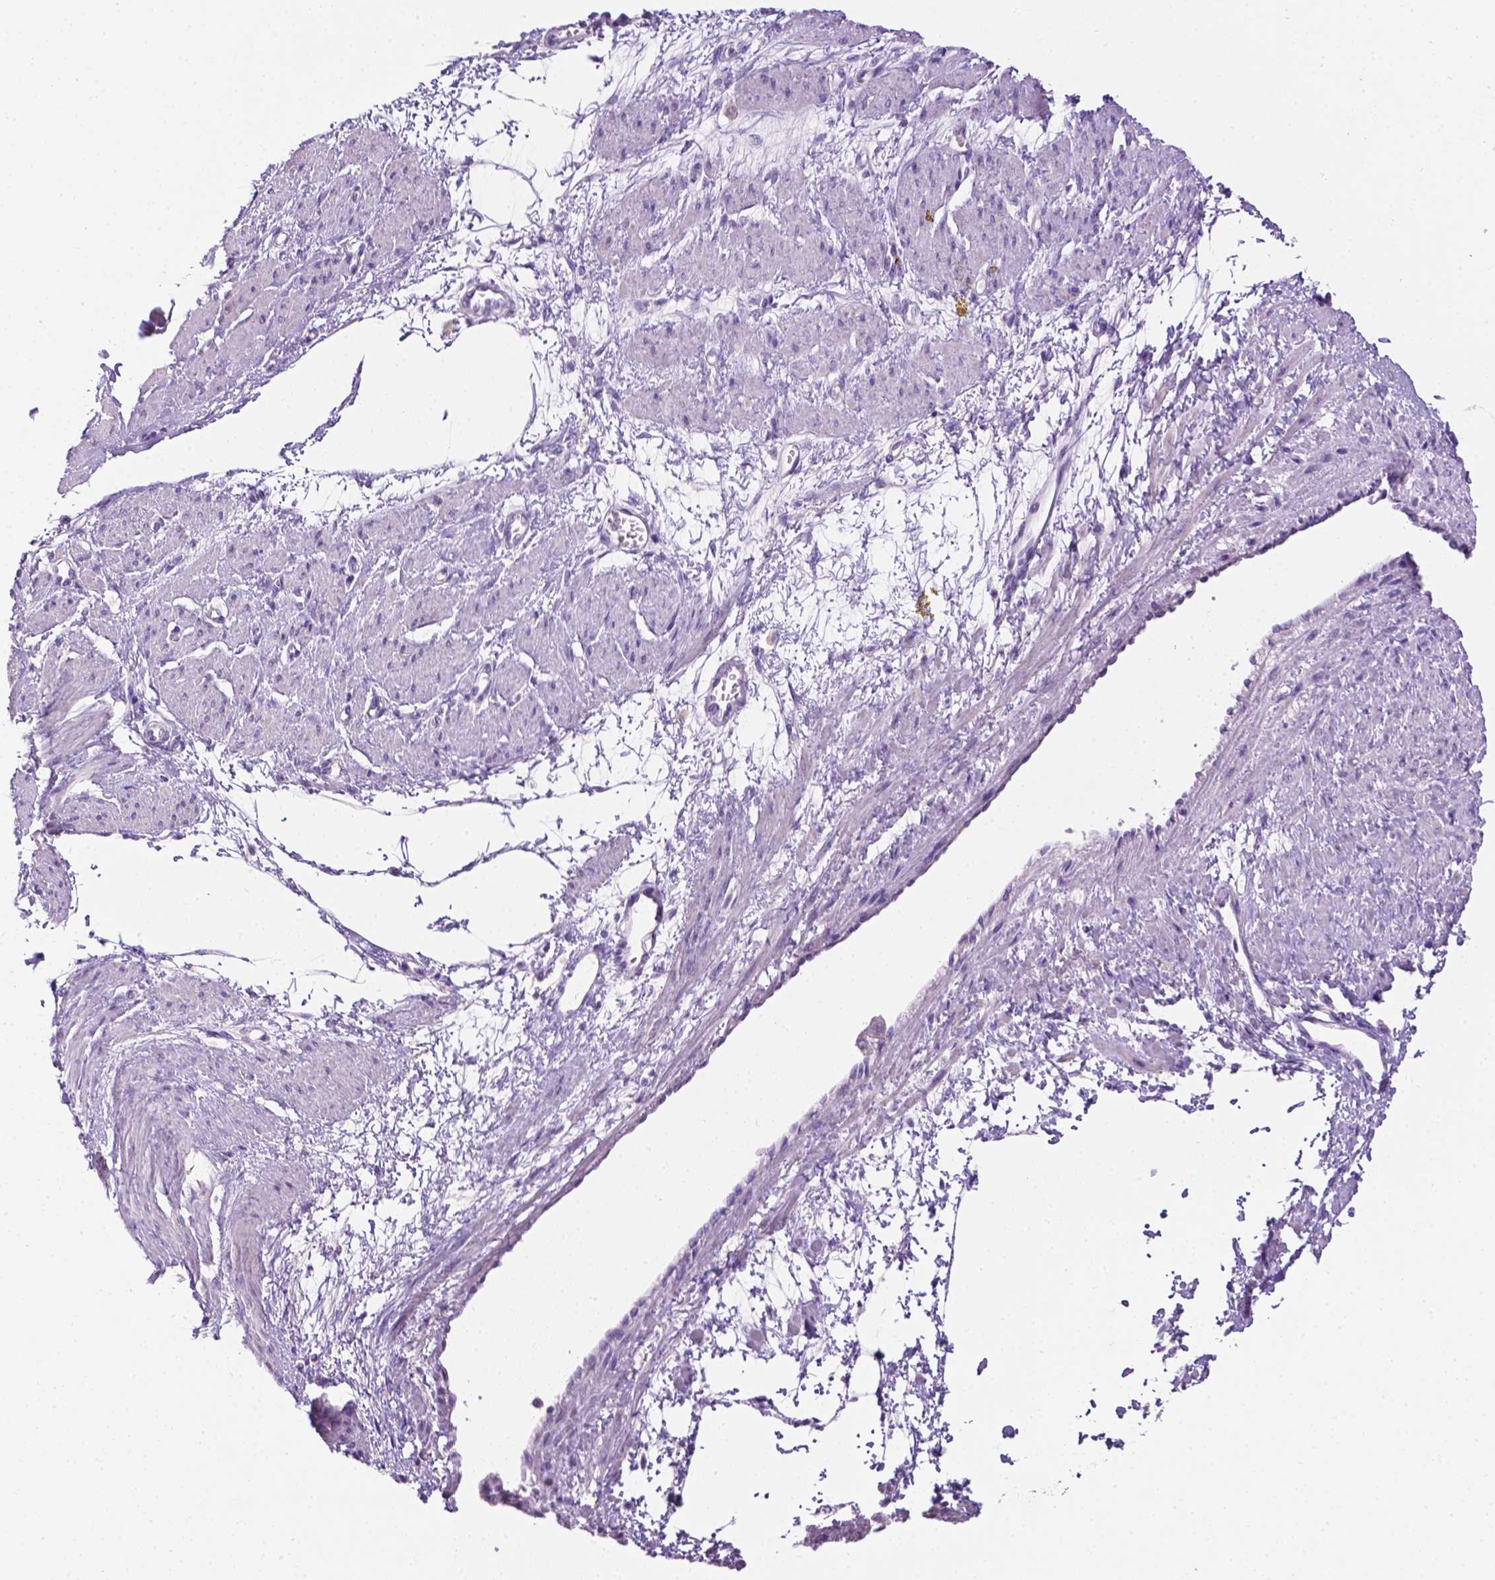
{"staining": {"intensity": "negative", "quantity": "none", "location": "none"}, "tissue": "smooth muscle", "cell_type": "Smooth muscle cells", "image_type": "normal", "snomed": [{"axis": "morphology", "description": "Normal tissue, NOS"}, {"axis": "topography", "description": "Smooth muscle"}, {"axis": "topography", "description": "Uterus"}], "caption": "Benign smooth muscle was stained to show a protein in brown. There is no significant positivity in smooth muscle cells. (DAB immunohistochemistry (IHC) with hematoxylin counter stain).", "gene": "TACSTD2", "patient": {"sex": "female", "age": 39}}